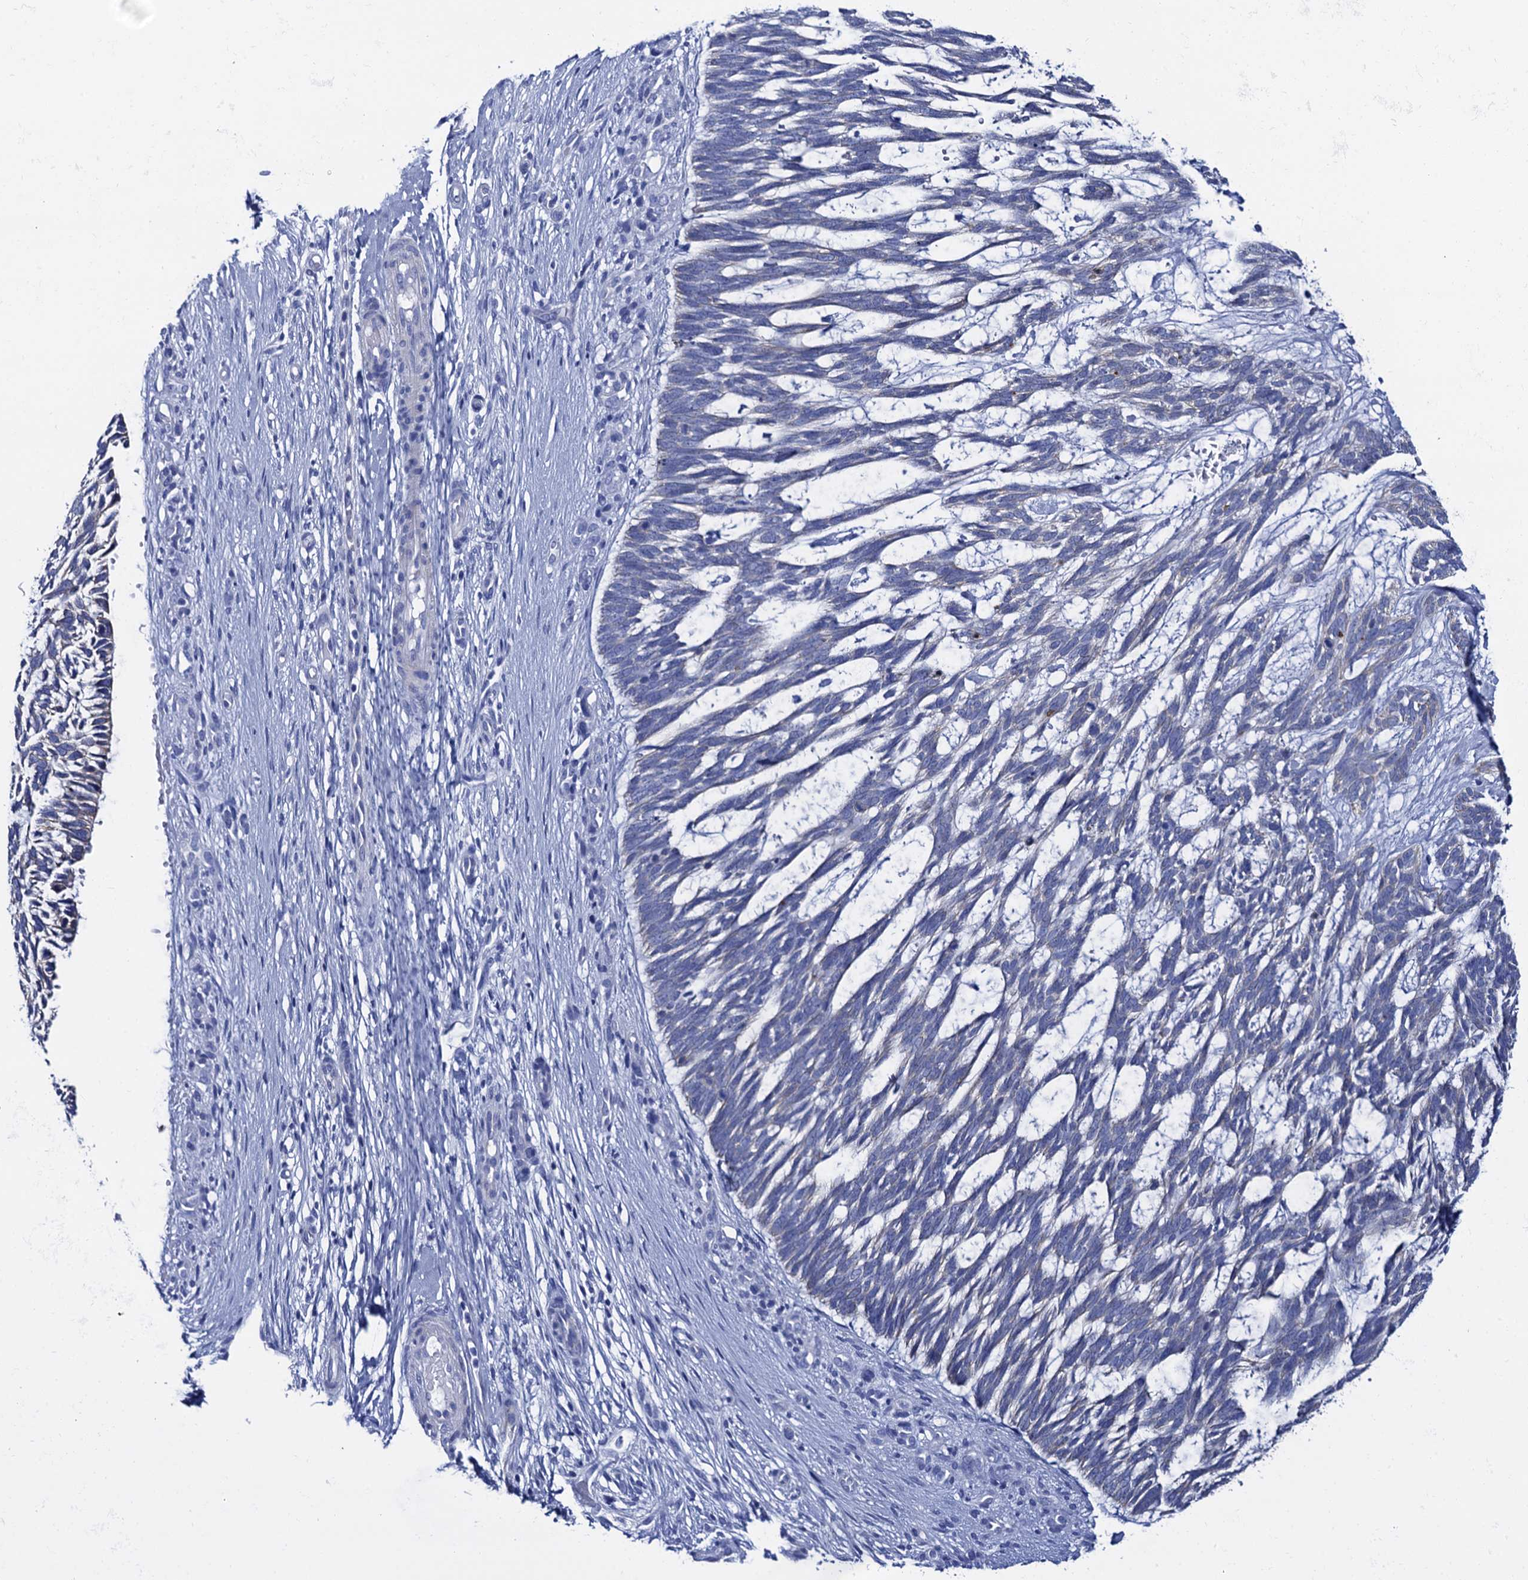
{"staining": {"intensity": "negative", "quantity": "none", "location": "none"}, "tissue": "skin cancer", "cell_type": "Tumor cells", "image_type": "cancer", "snomed": [{"axis": "morphology", "description": "Basal cell carcinoma"}, {"axis": "topography", "description": "Skin"}], "caption": "Tumor cells are negative for brown protein staining in skin cancer.", "gene": "RAB3IP", "patient": {"sex": "male", "age": 88}}